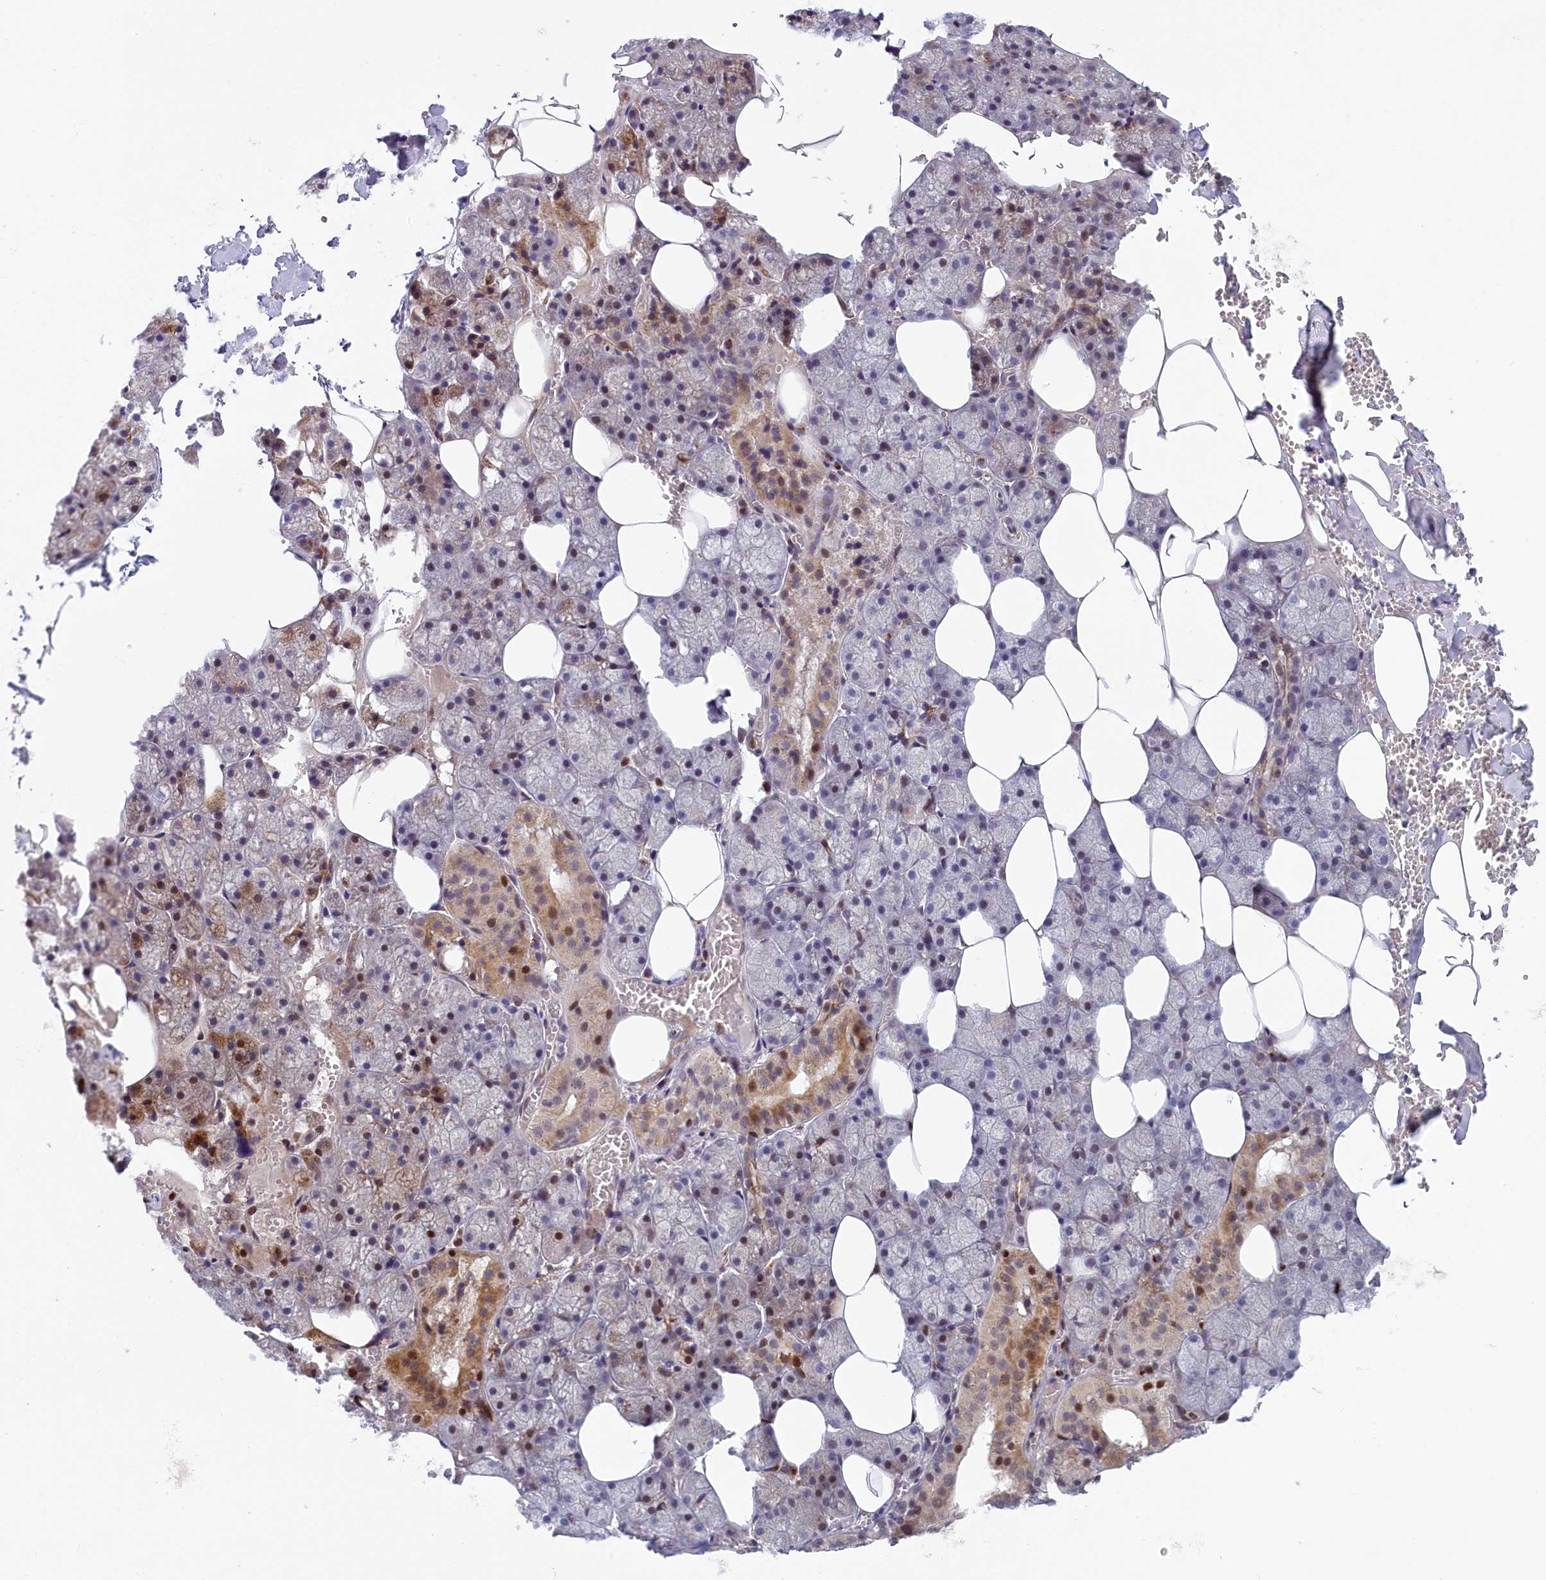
{"staining": {"intensity": "moderate", "quantity": "<25%", "location": "cytoplasmic/membranous,nuclear"}, "tissue": "salivary gland", "cell_type": "Glandular cells", "image_type": "normal", "snomed": [{"axis": "morphology", "description": "Normal tissue, NOS"}, {"axis": "topography", "description": "Salivary gland"}], "caption": "An image of salivary gland stained for a protein shows moderate cytoplasmic/membranous,nuclear brown staining in glandular cells.", "gene": "CHST12", "patient": {"sex": "male", "age": 62}}